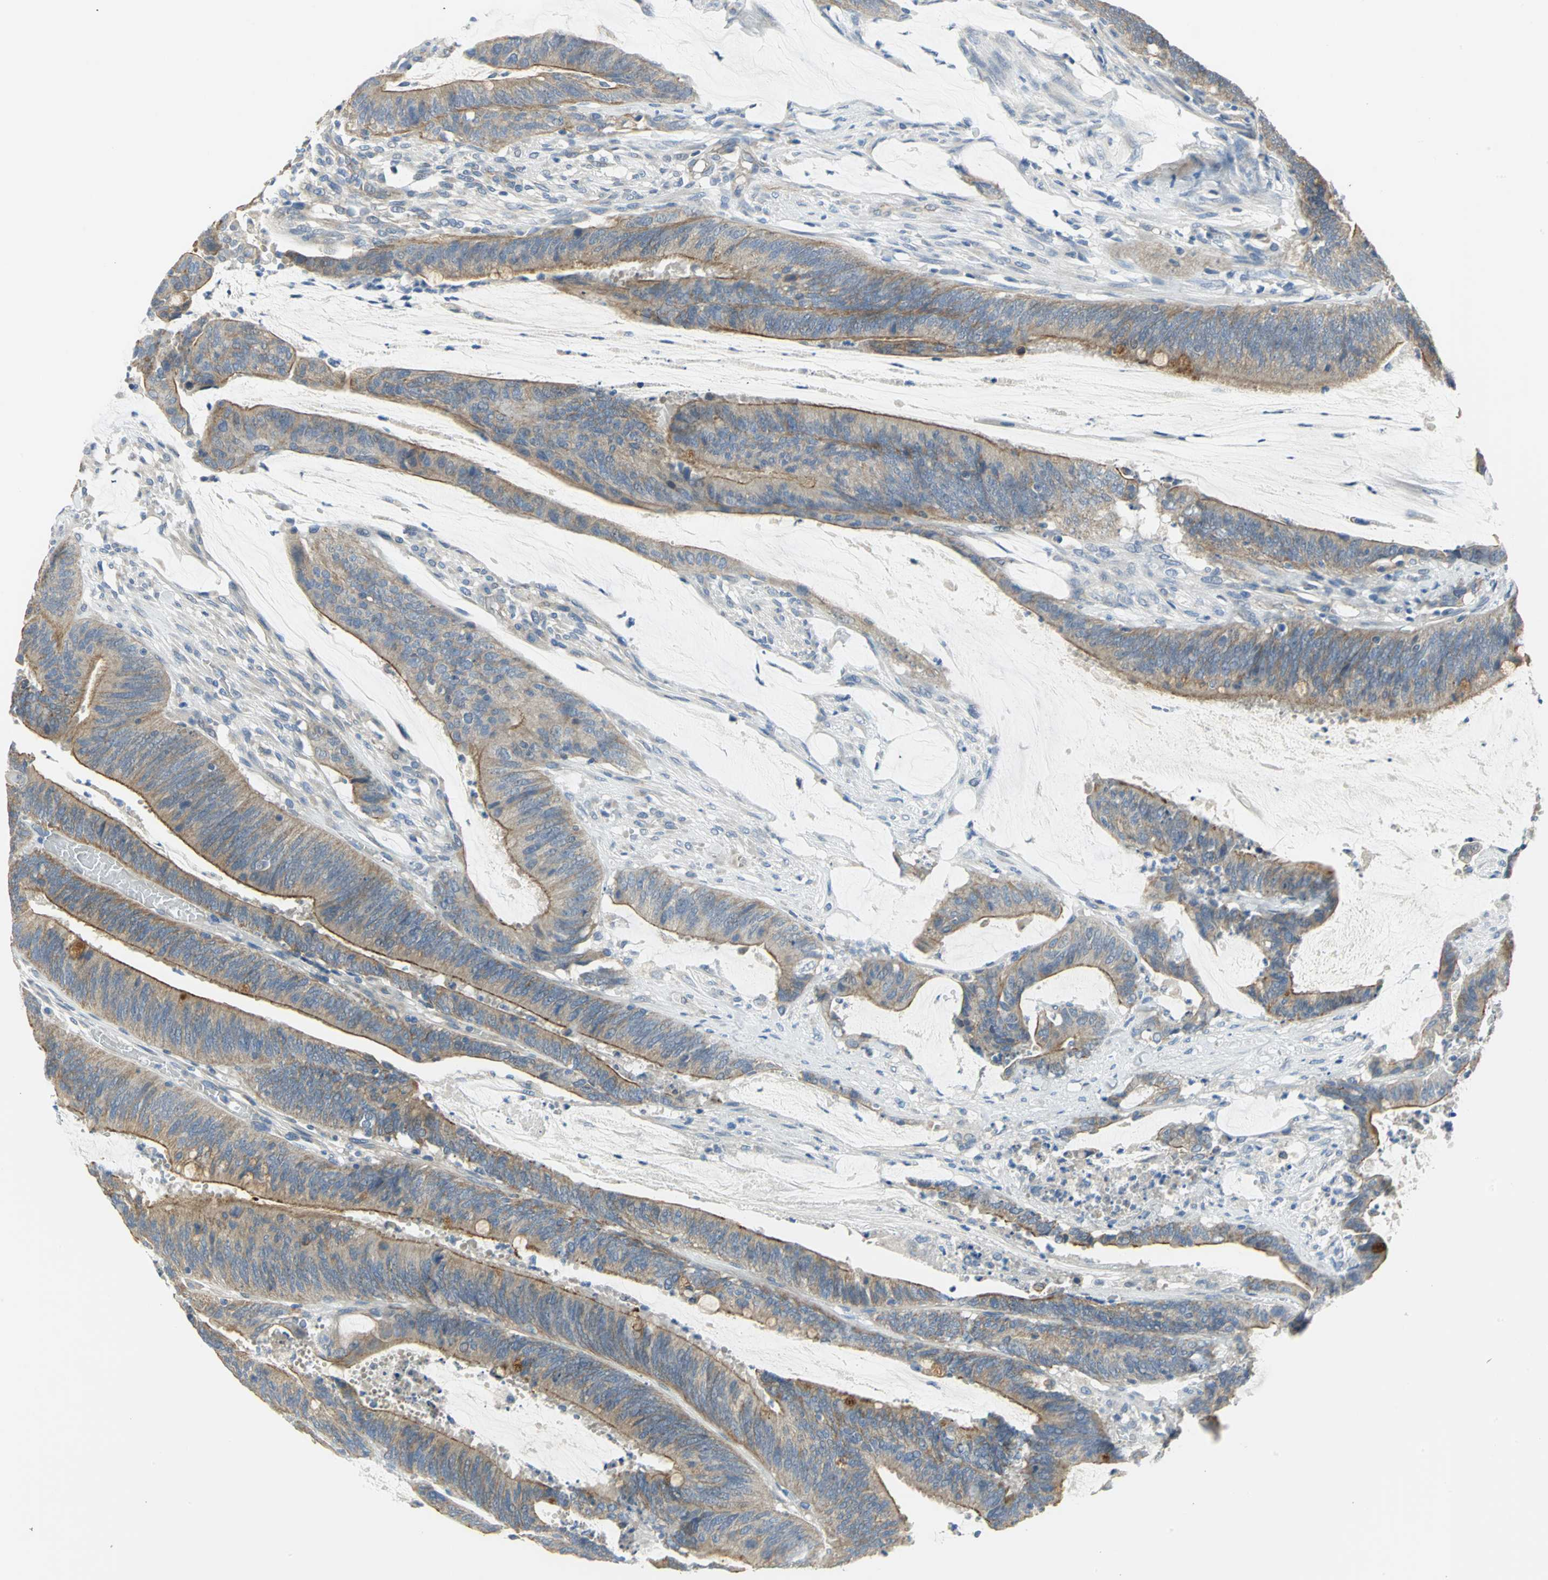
{"staining": {"intensity": "moderate", "quantity": ">75%", "location": "cytoplasmic/membranous"}, "tissue": "colorectal cancer", "cell_type": "Tumor cells", "image_type": "cancer", "snomed": [{"axis": "morphology", "description": "Adenocarcinoma, NOS"}, {"axis": "topography", "description": "Rectum"}], "caption": "The immunohistochemical stain shows moderate cytoplasmic/membranous expression in tumor cells of colorectal adenocarcinoma tissue. (Stains: DAB in brown, nuclei in blue, Microscopy: brightfield microscopy at high magnification).", "gene": "HTR1F", "patient": {"sex": "female", "age": 66}}